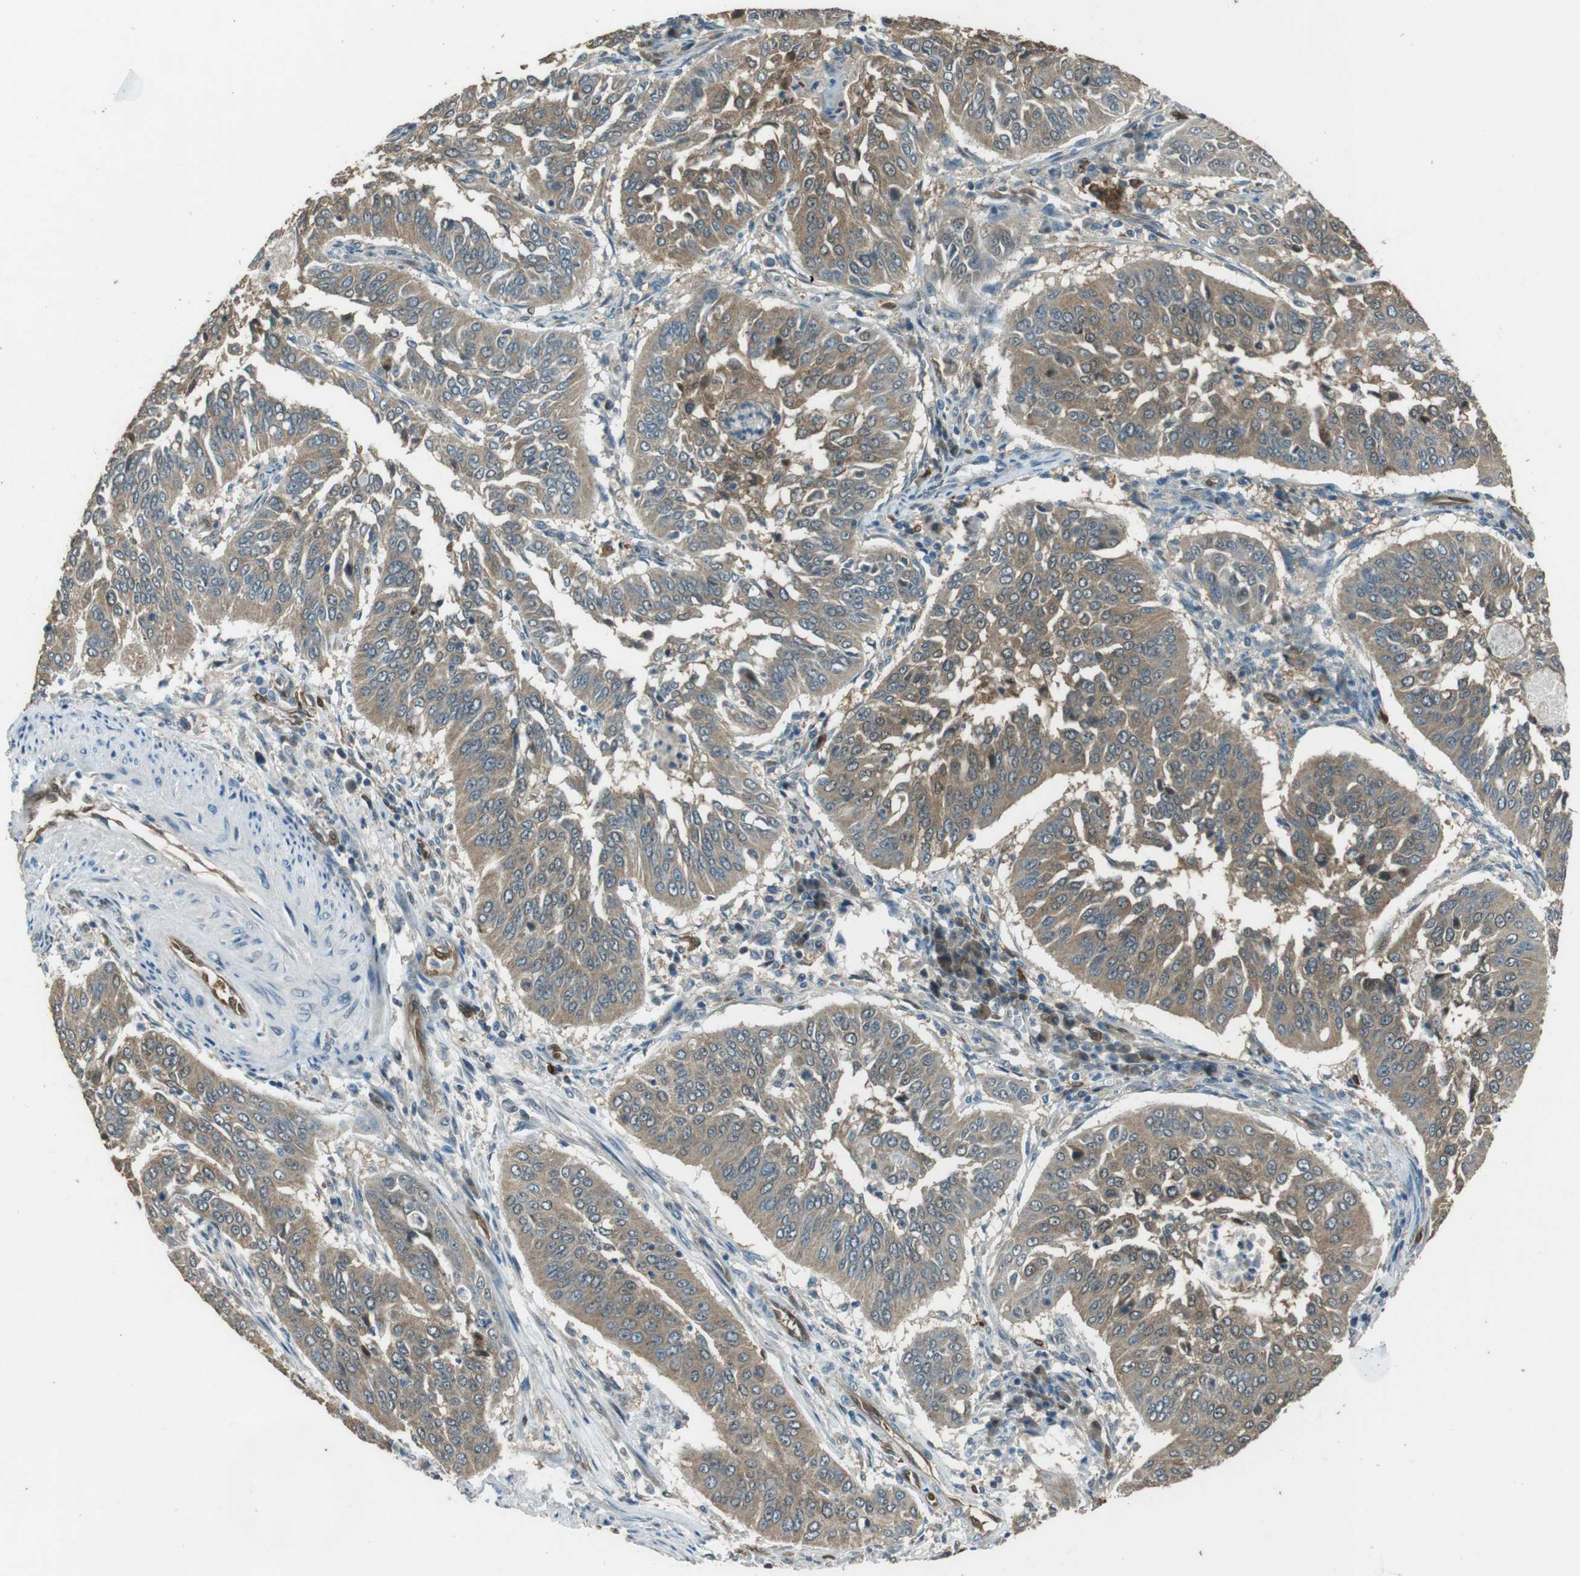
{"staining": {"intensity": "moderate", "quantity": ">75%", "location": "cytoplasmic/membranous"}, "tissue": "cervical cancer", "cell_type": "Tumor cells", "image_type": "cancer", "snomed": [{"axis": "morphology", "description": "Normal tissue, NOS"}, {"axis": "morphology", "description": "Squamous cell carcinoma, NOS"}, {"axis": "topography", "description": "Cervix"}], "caption": "Cervical cancer stained with a brown dye shows moderate cytoplasmic/membranous positive positivity in approximately >75% of tumor cells.", "gene": "MFAP3", "patient": {"sex": "female", "age": 39}}